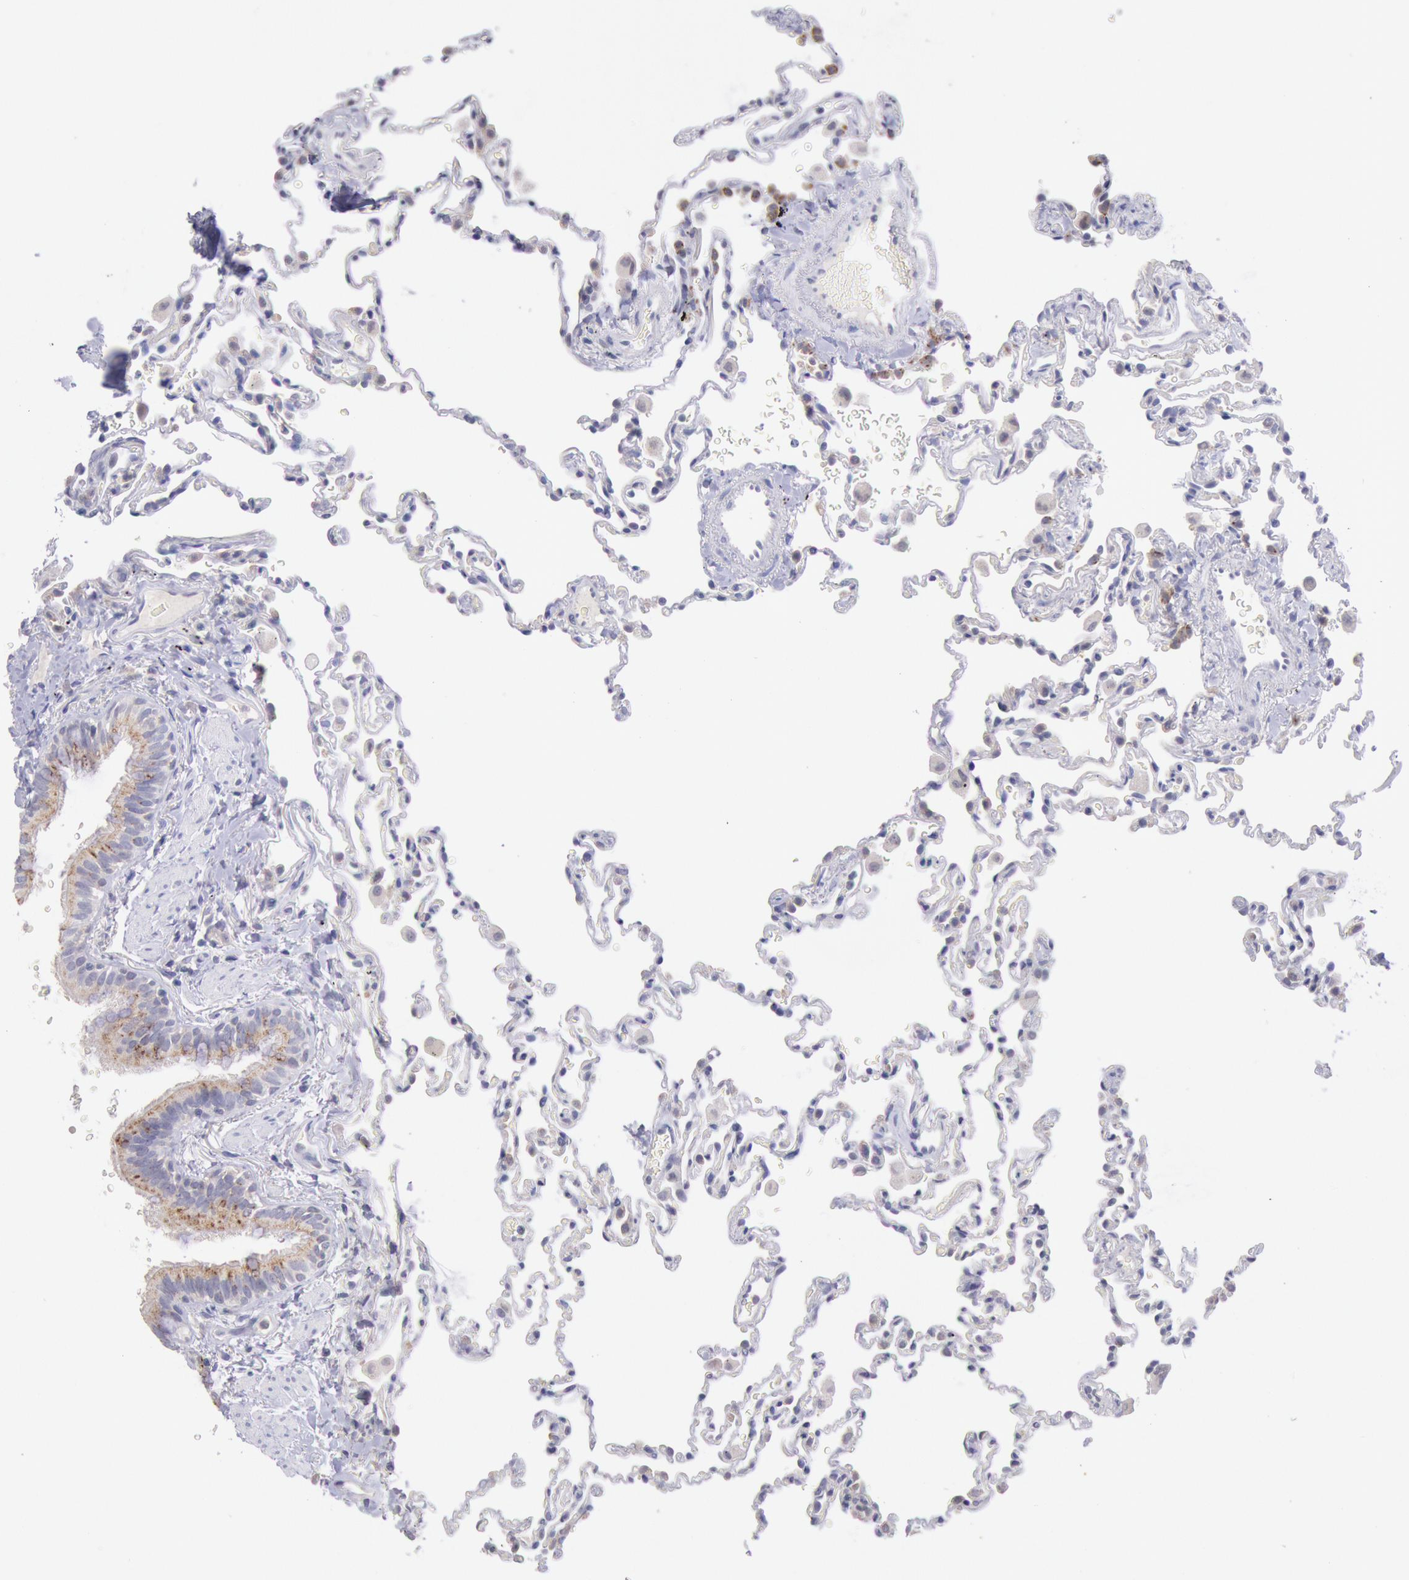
{"staining": {"intensity": "negative", "quantity": "none", "location": "none"}, "tissue": "lung", "cell_type": "Alveolar cells", "image_type": "normal", "snomed": [{"axis": "morphology", "description": "Normal tissue, NOS"}, {"axis": "topography", "description": "Lung"}], "caption": "Immunohistochemistry histopathology image of normal human lung stained for a protein (brown), which exhibits no expression in alveolar cells.", "gene": "GAL3ST1", "patient": {"sex": "male", "age": 59}}